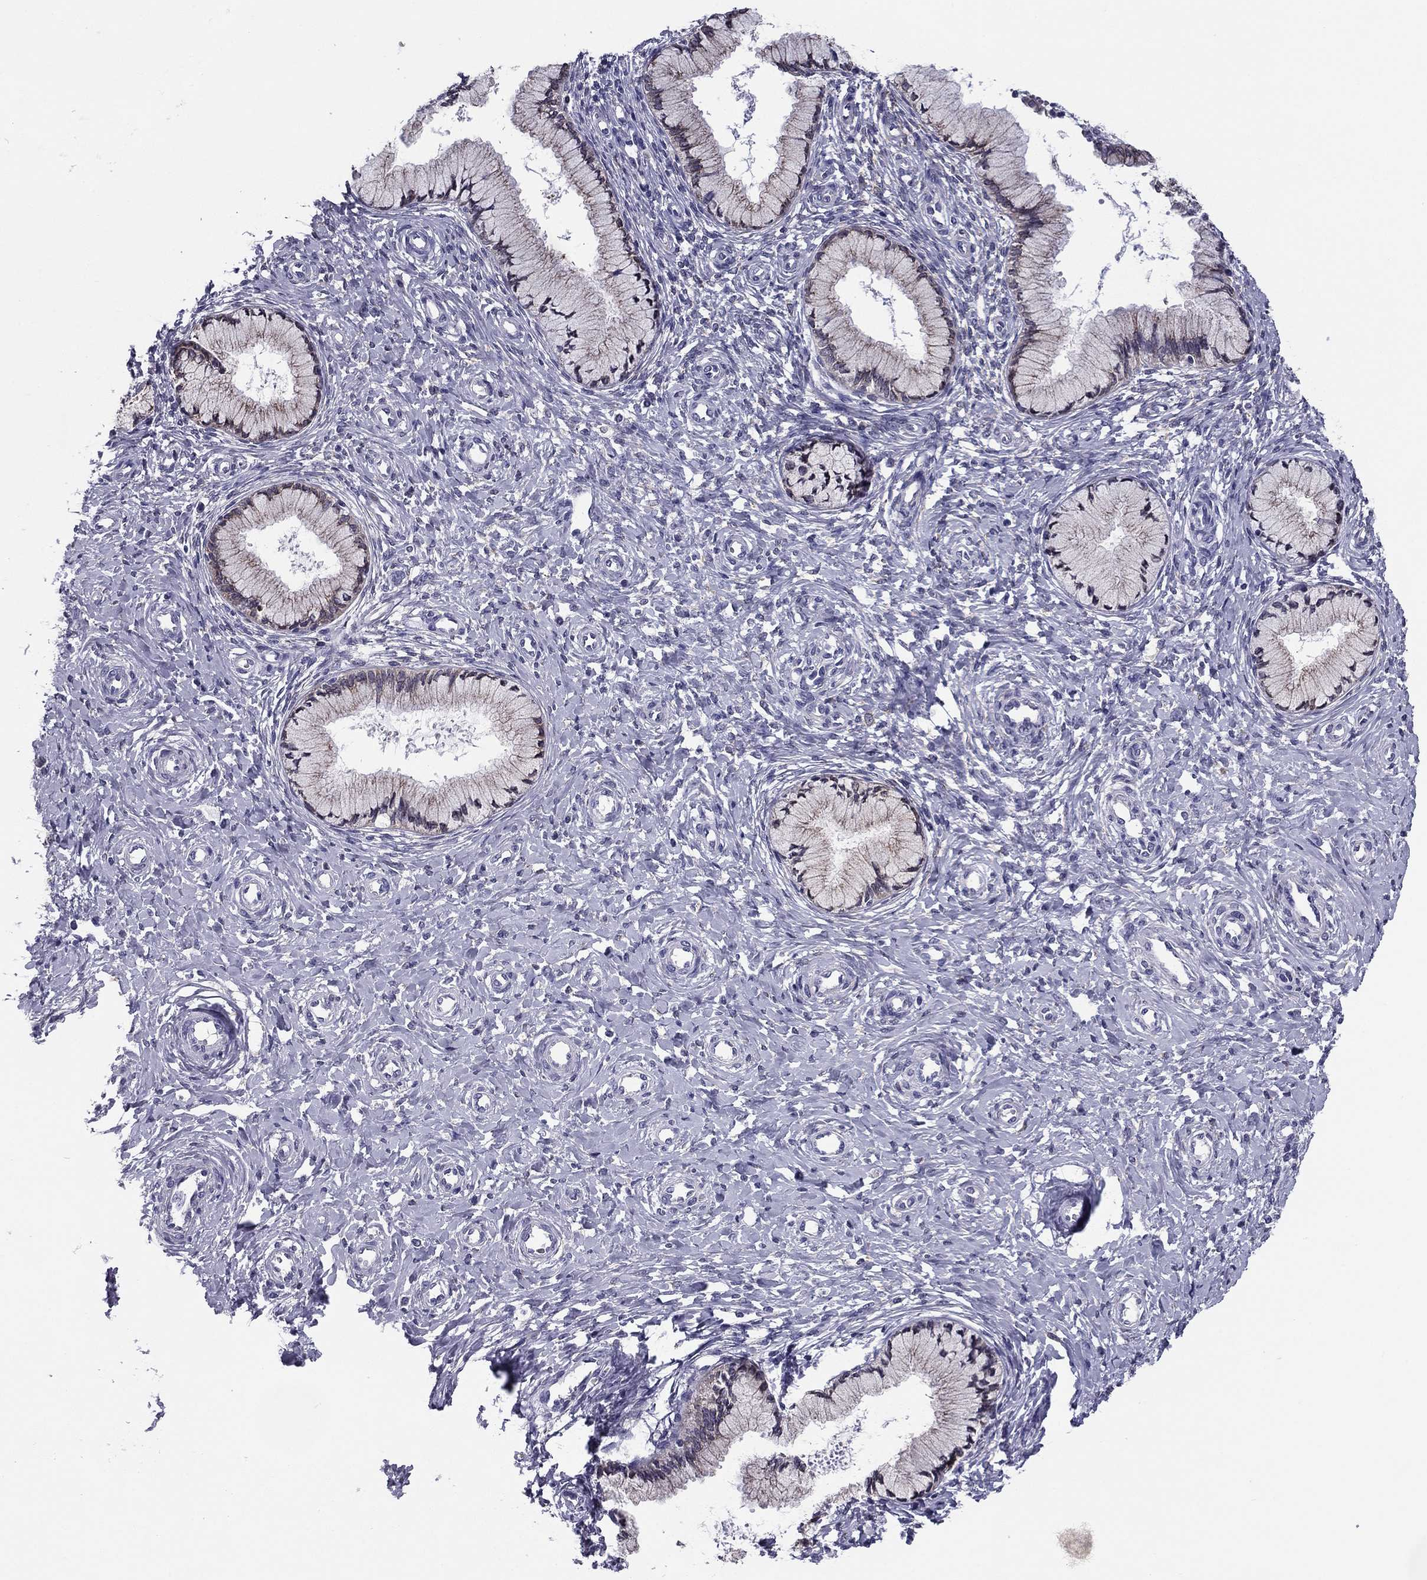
{"staining": {"intensity": "moderate", "quantity": "<25%", "location": "cytoplasmic/membranous"}, "tissue": "cervix", "cell_type": "Glandular cells", "image_type": "normal", "snomed": [{"axis": "morphology", "description": "Normal tissue, NOS"}, {"axis": "topography", "description": "Cervix"}], "caption": "A photomicrograph of cervix stained for a protein shows moderate cytoplasmic/membranous brown staining in glandular cells.", "gene": "TMED3", "patient": {"sex": "female", "age": 37}}